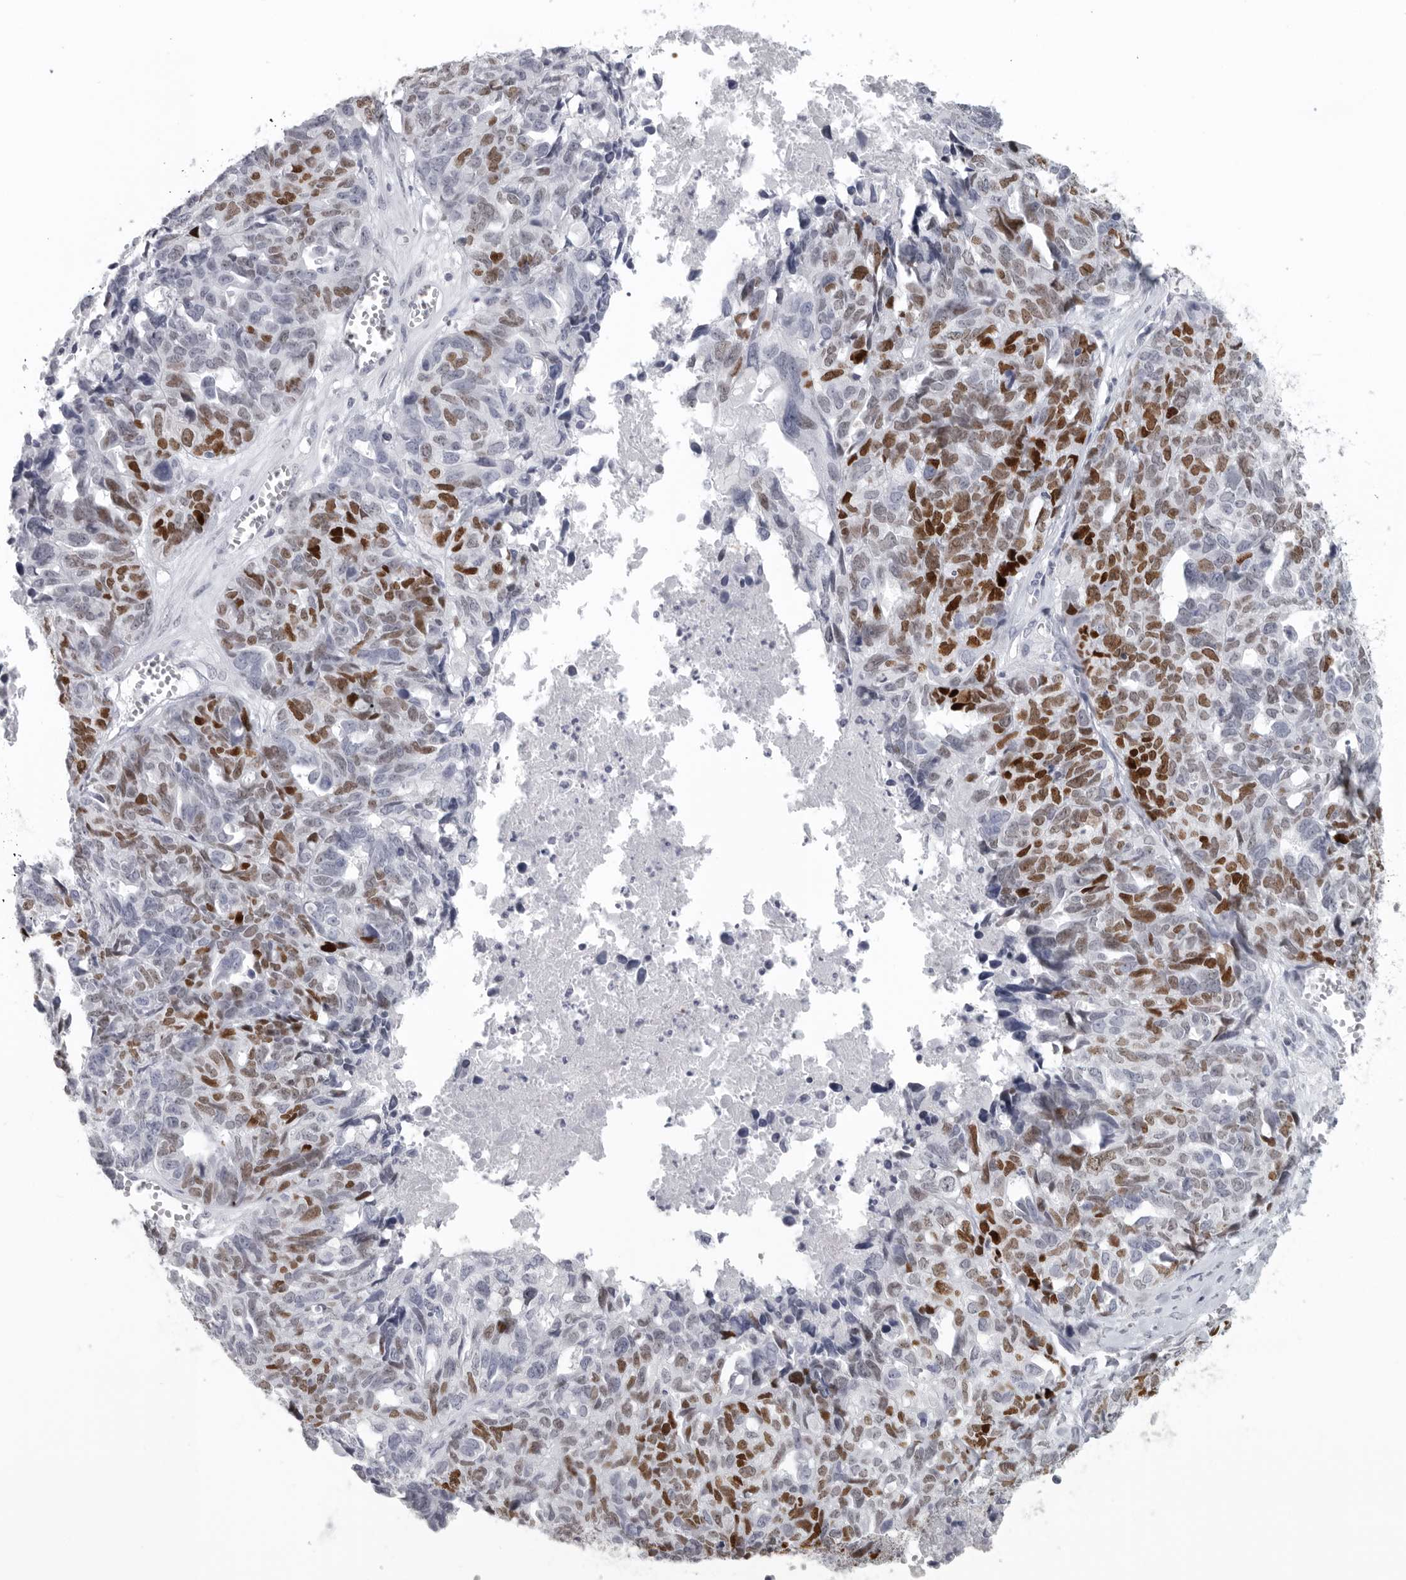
{"staining": {"intensity": "moderate", "quantity": "25%-75%", "location": "nuclear"}, "tissue": "ovarian cancer", "cell_type": "Tumor cells", "image_type": "cancer", "snomed": [{"axis": "morphology", "description": "Cystadenocarcinoma, serous, NOS"}, {"axis": "topography", "description": "Ovary"}], "caption": "Human ovarian serous cystadenocarcinoma stained with a protein marker demonstrates moderate staining in tumor cells.", "gene": "SATB2", "patient": {"sex": "female", "age": 79}}